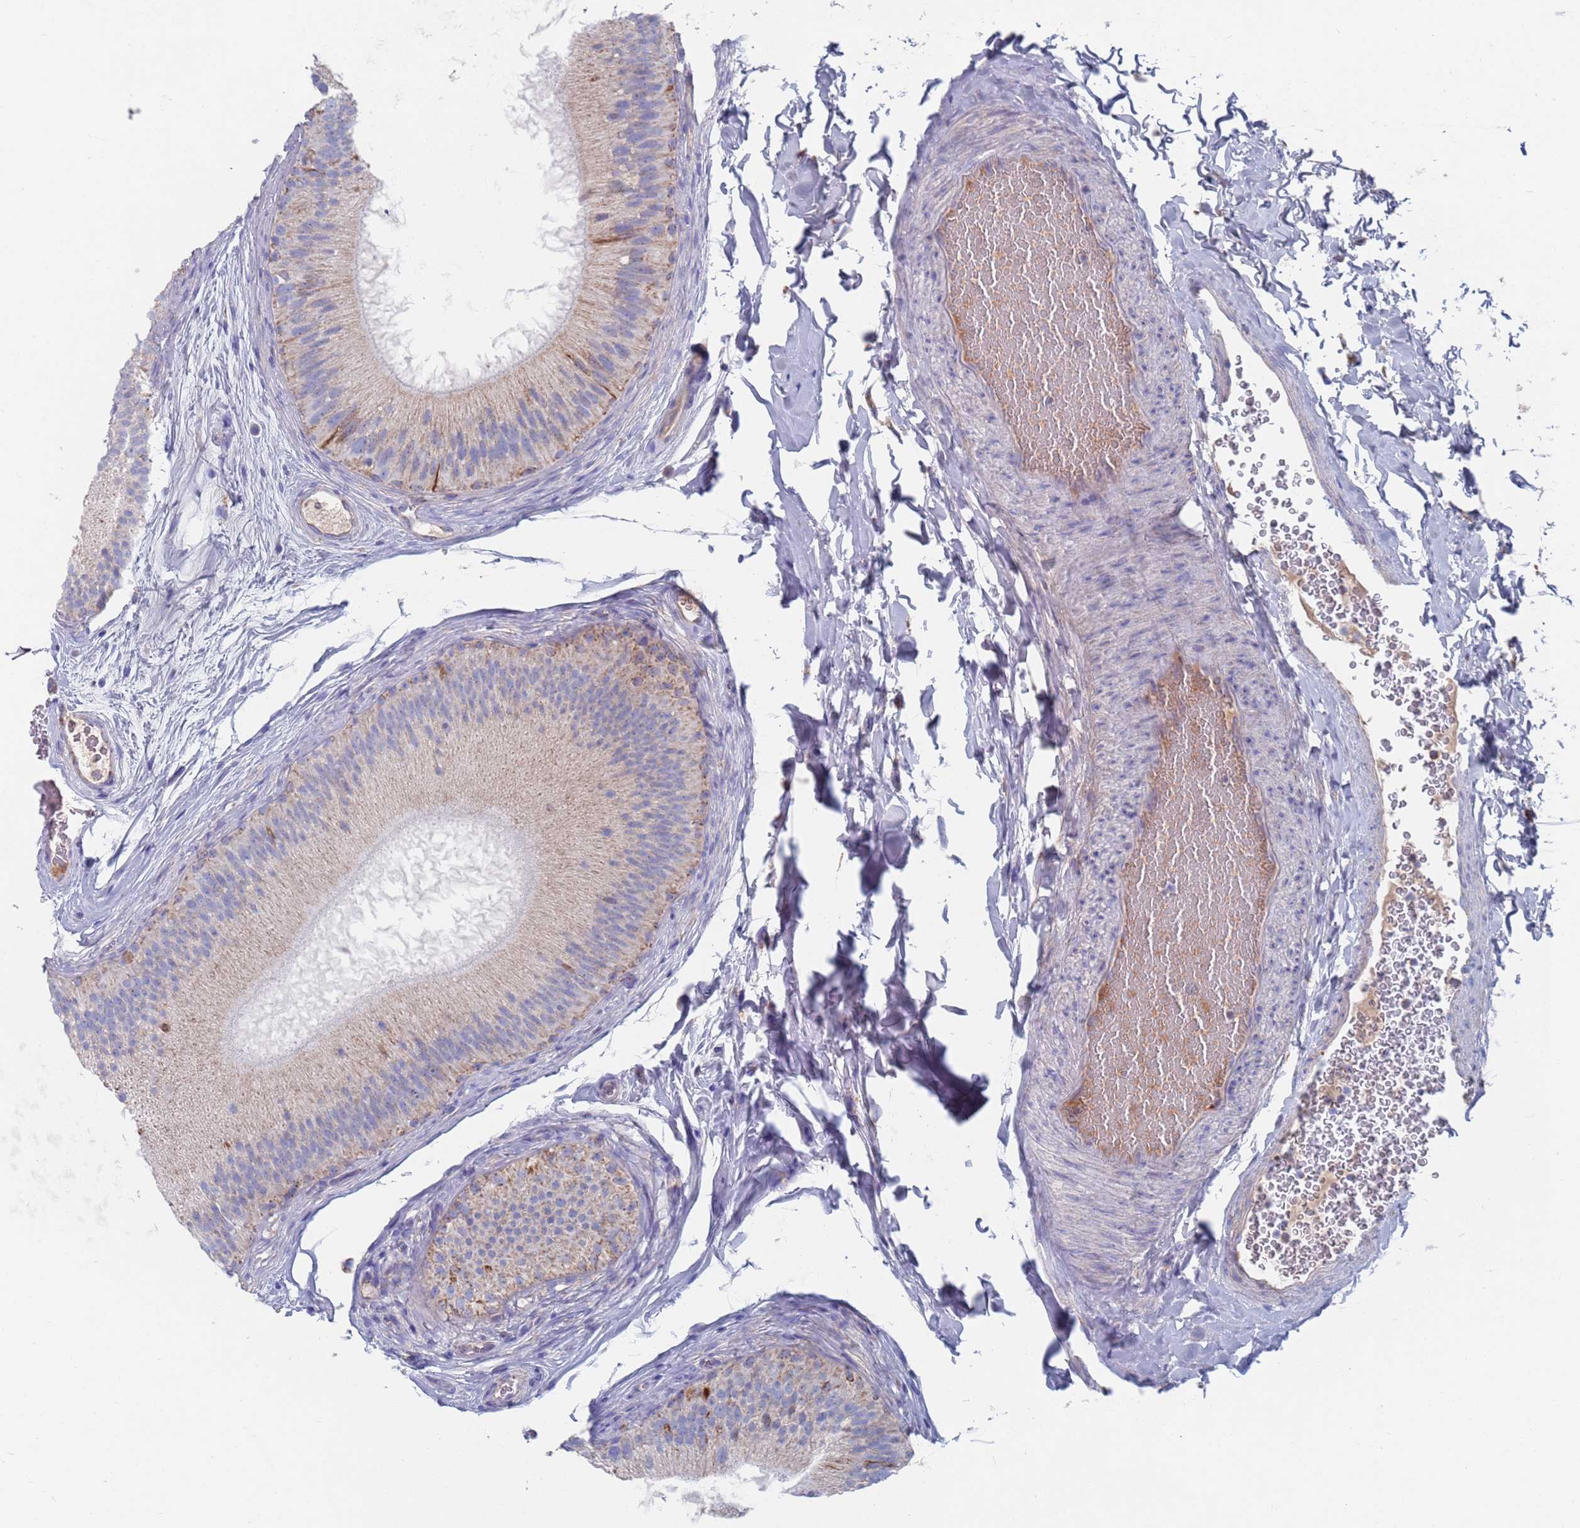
{"staining": {"intensity": "moderate", "quantity": "<25%", "location": "cytoplasmic/membranous"}, "tissue": "epididymis", "cell_type": "Glandular cells", "image_type": "normal", "snomed": [{"axis": "morphology", "description": "Normal tissue, NOS"}, {"axis": "topography", "description": "Epididymis"}], "caption": "Protein expression analysis of unremarkable human epididymis reveals moderate cytoplasmic/membranous expression in approximately <25% of glandular cells. The protein is stained brown, and the nuclei are stained in blue (DAB (3,3'-diaminobenzidine) IHC with brightfield microscopy, high magnification).", "gene": "MRPL22", "patient": {"sex": "male", "age": 45}}